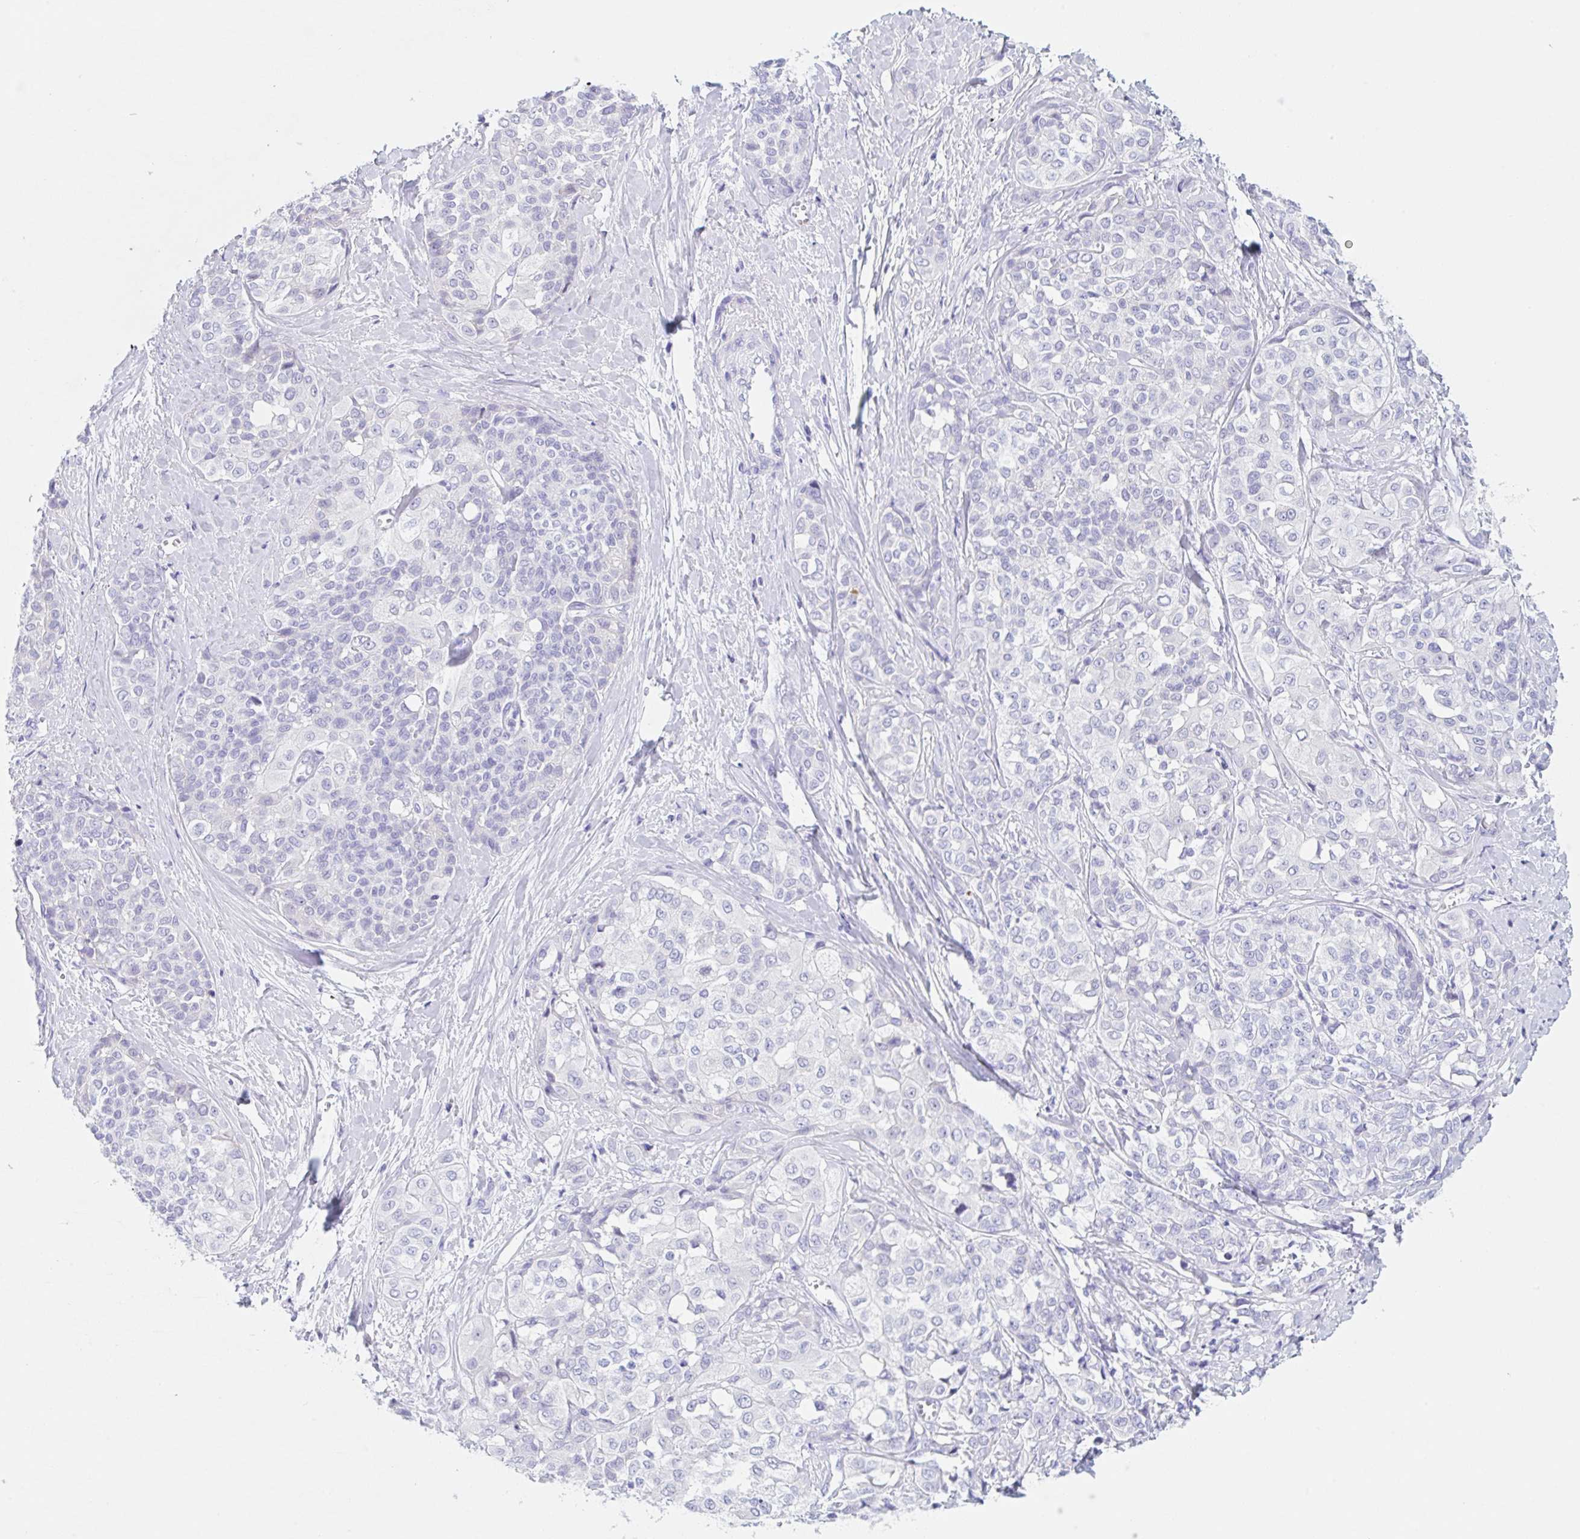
{"staining": {"intensity": "negative", "quantity": "none", "location": "none"}, "tissue": "liver cancer", "cell_type": "Tumor cells", "image_type": "cancer", "snomed": [{"axis": "morphology", "description": "Cholangiocarcinoma"}, {"axis": "topography", "description": "Liver"}], "caption": "A micrograph of liver cancer (cholangiocarcinoma) stained for a protein displays no brown staining in tumor cells.", "gene": "KLK8", "patient": {"sex": "female", "age": 77}}